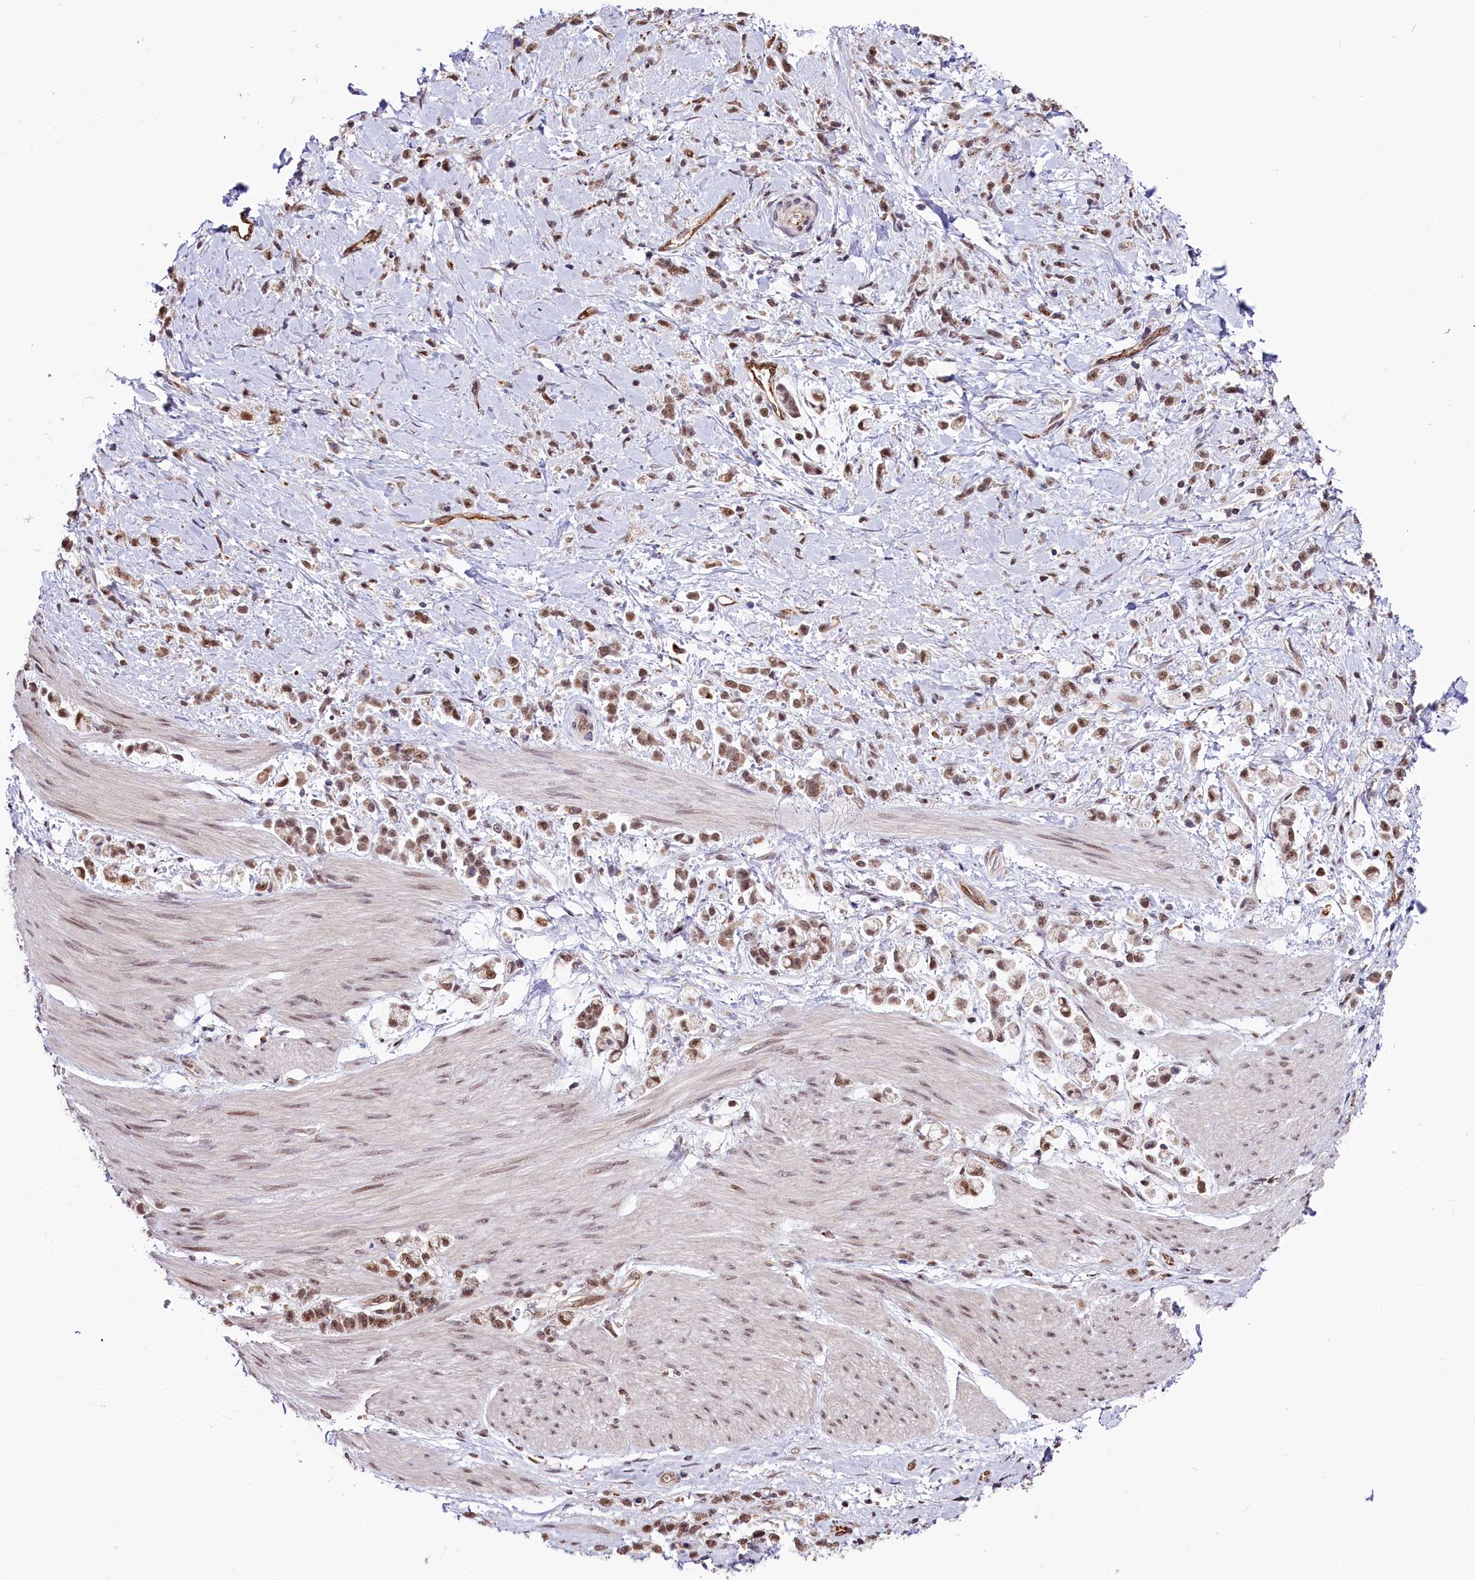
{"staining": {"intensity": "weak", "quantity": ">75%", "location": "nuclear"}, "tissue": "stomach cancer", "cell_type": "Tumor cells", "image_type": "cancer", "snomed": [{"axis": "morphology", "description": "Adenocarcinoma, NOS"}, {"axis": "topography", "description": "Stomach"}], "caption": "Stomach adenocarcinoma was stained to show a protein in brown. There is low levels of weak nuclear staining in about >75% of tumor cells. Immunohistochemistry (ihc) stains the protein in brown and the nuclei are stained blue.", "gene": "MRPL54", "patient": {"sex": "female", "age": 60}}